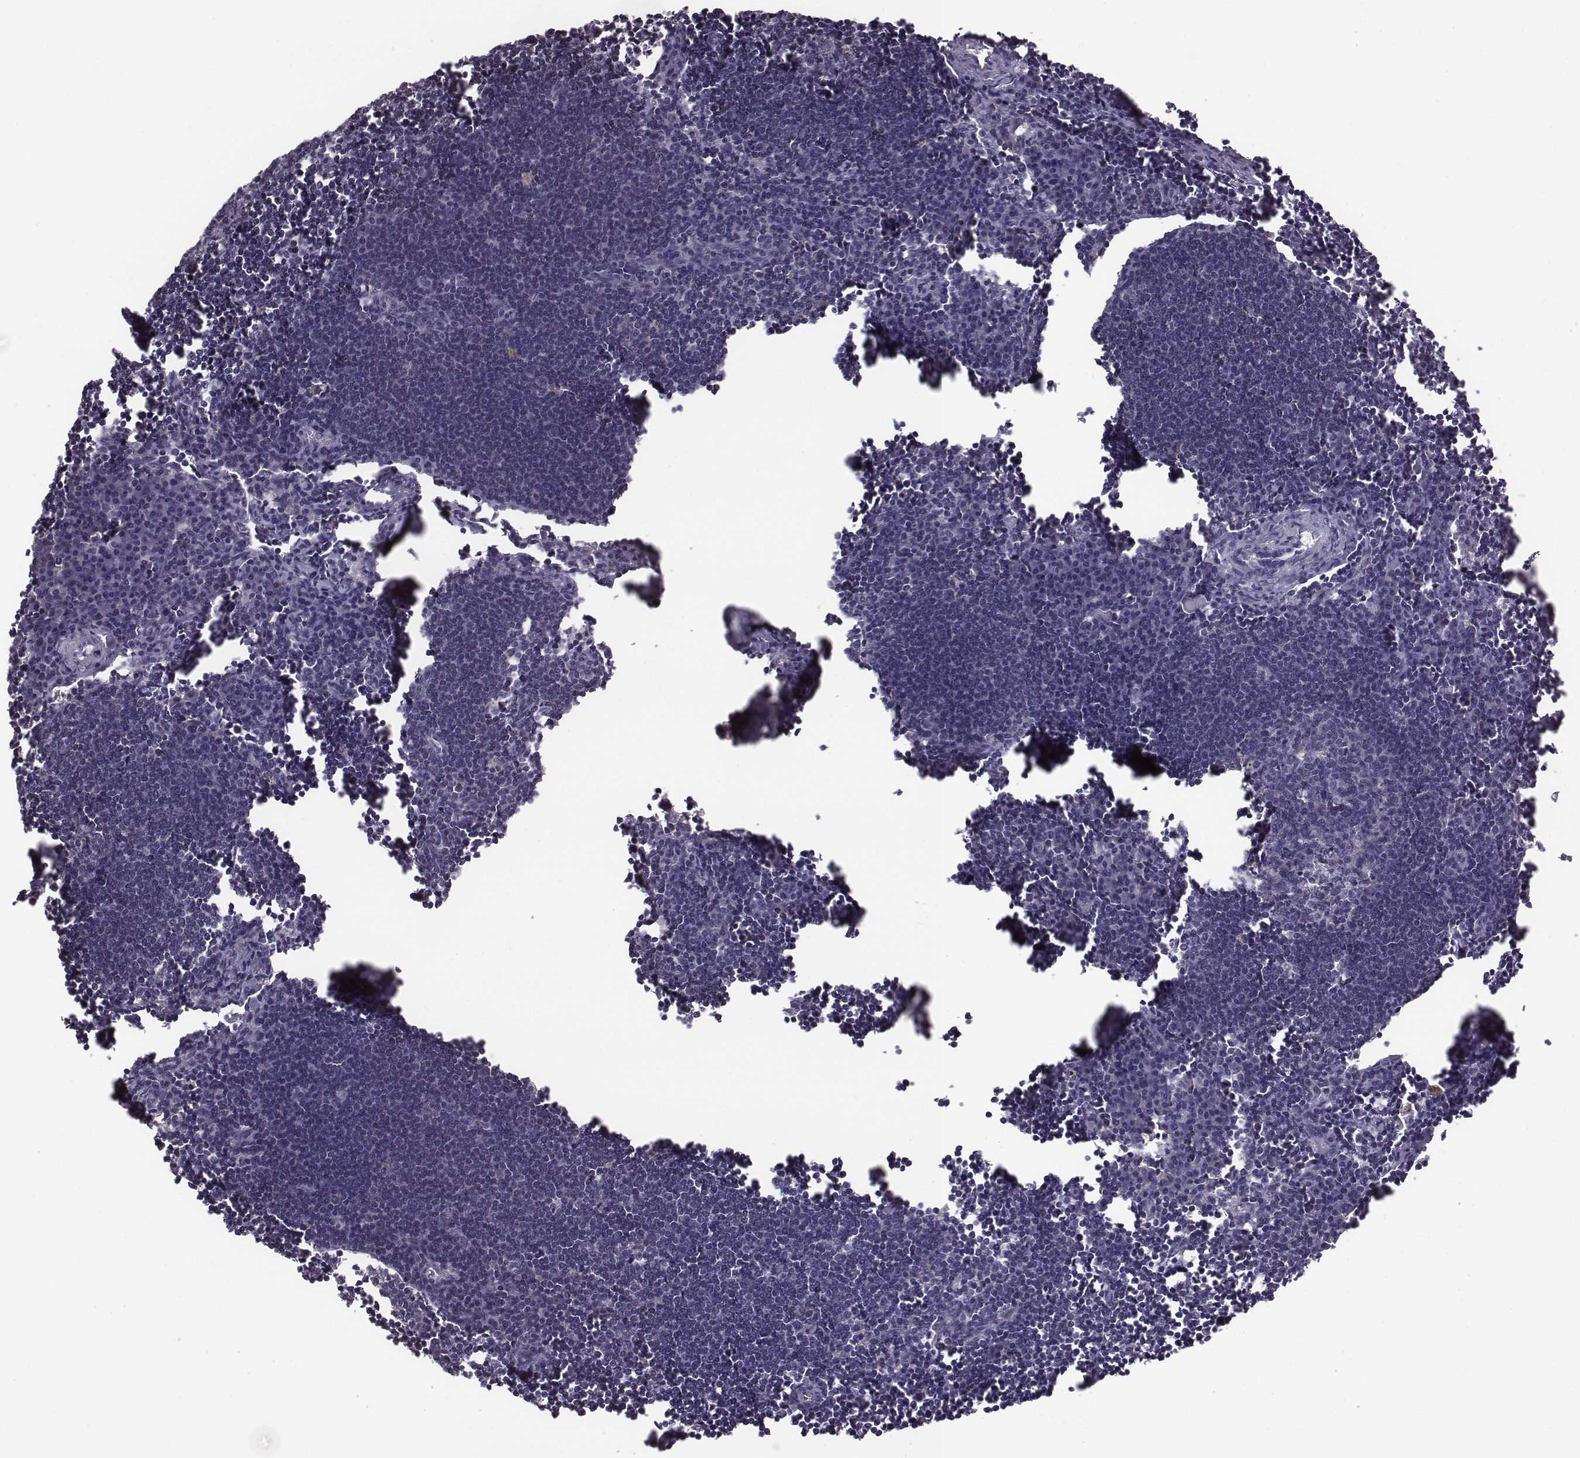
{"staining": {"intensity": "negative", "quantity": "none", "location": "none"}, "tissue": "lymph node", "cell_type": "Germinal center cells", "image_type": "normal", "snomed": [{"axis": "morphology", "description": "Normal tissue, NOS"}, {"axis": "topography", "description": "Lymph node"}], "caption": "Lymph node was stained to show a protein in brown. There is no significant positivity in germinal center cells. (Stains: DAB (3,3'-diaminobenzidine) immunohistochemistry with hematoxylin counter stain, Microscopy: brightfield microscopy at high magnification).", "gene": "BICDL1", "patient": {"sex": "male", "age": 55}}